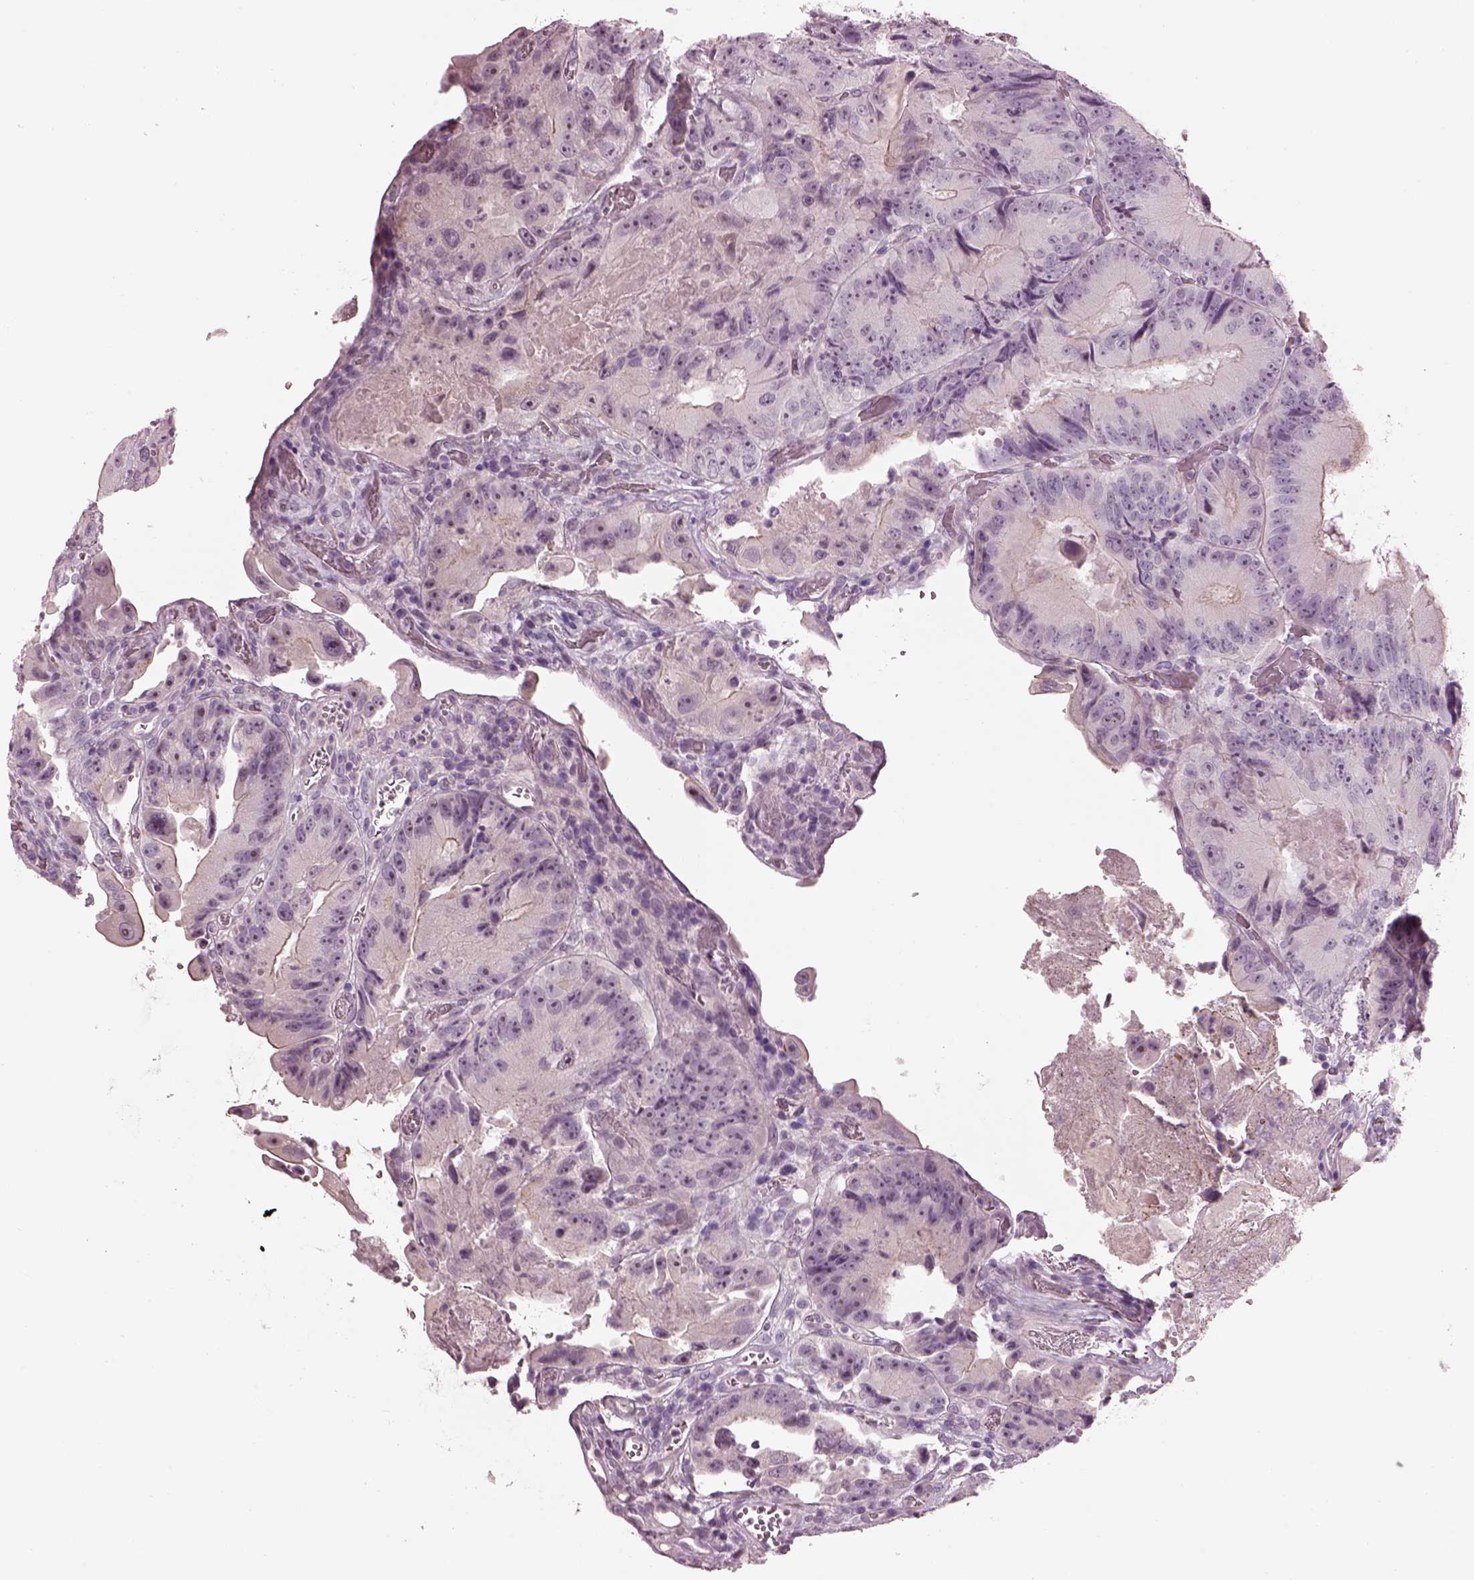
{"staining": {"intensity": "negative", "quantity": "none", "location": "none"}, "tissue": "colorectal cancer", "cell_type": "Tumor cells", "image_type": "cancer", "snomed": [{"axis": "morphology", "description": "Adenocarcinoma, NOS"}, {"axis": "topography", "description": "Colon"}], "caption": "IHC histopathology image of human colorectal adenocarcinoma stained for a protein (brown), which shows no staining in tumor cells.", "gene": "CACNG4", "patient": {"sex": "female", "age": 86}}